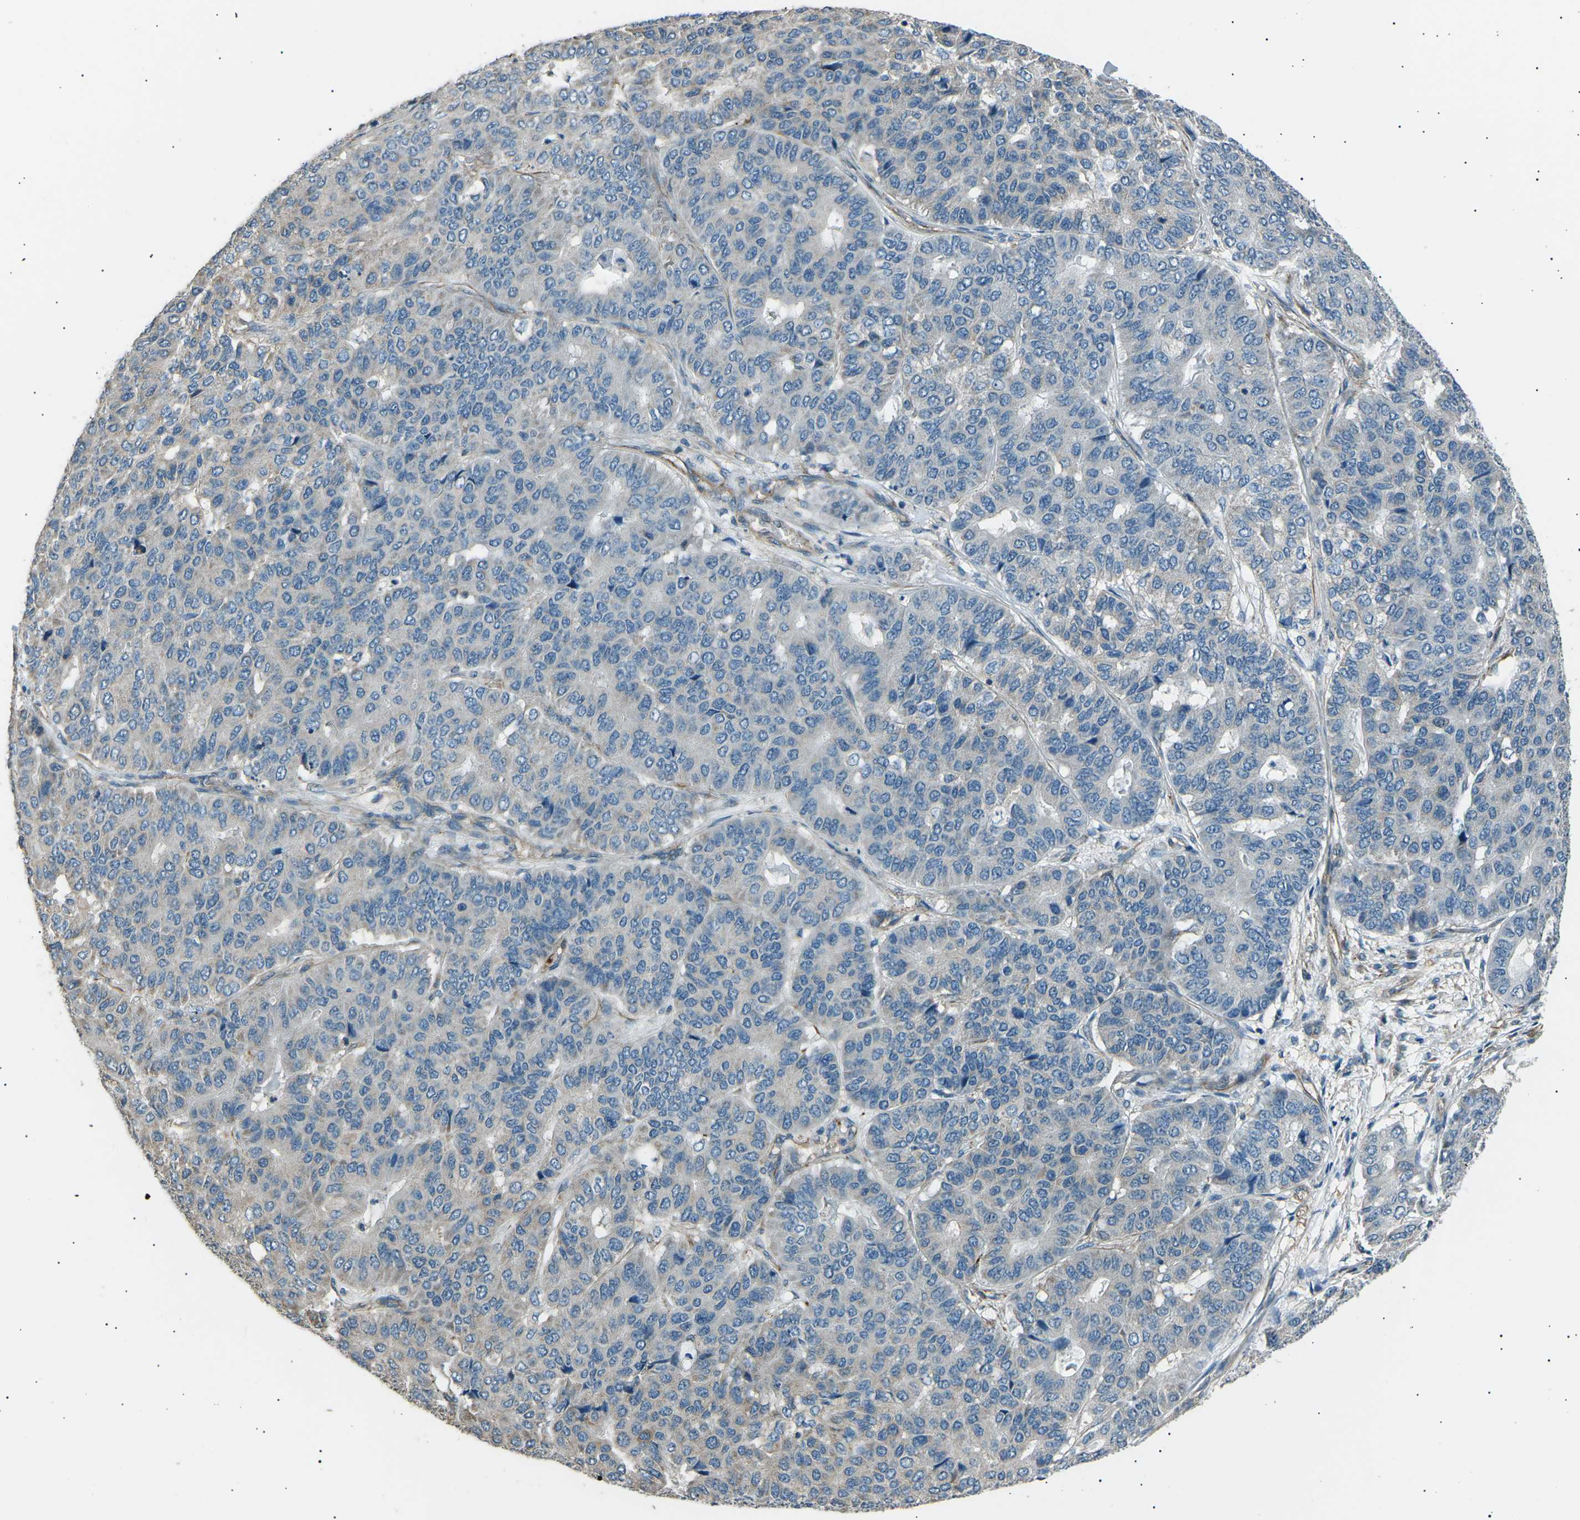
{"staining": {"intensity": "negative", "quantity": "none", "location": "none"}, "tissue": "pancreatic cancer", "cell_type": "Tumor cells", "image_type": "cancer", "snomed": [{"axis": "morphology", "description": "Adenocarcinoma, NOS"}, {"axis": "topography", "description": "Pancreas"}], "caption": "Tumor cells show no significant staining in pancreatic adenocarcinoma. The staining was performed using DAB (3,3'-diaminobenzidine) to visualize the protein expression in brown, while the nuclei were stained in blue with hematoxylin (Magnification: 20x).", "gene": "SLK", "patient": {"sex": "male", "age": 50}}